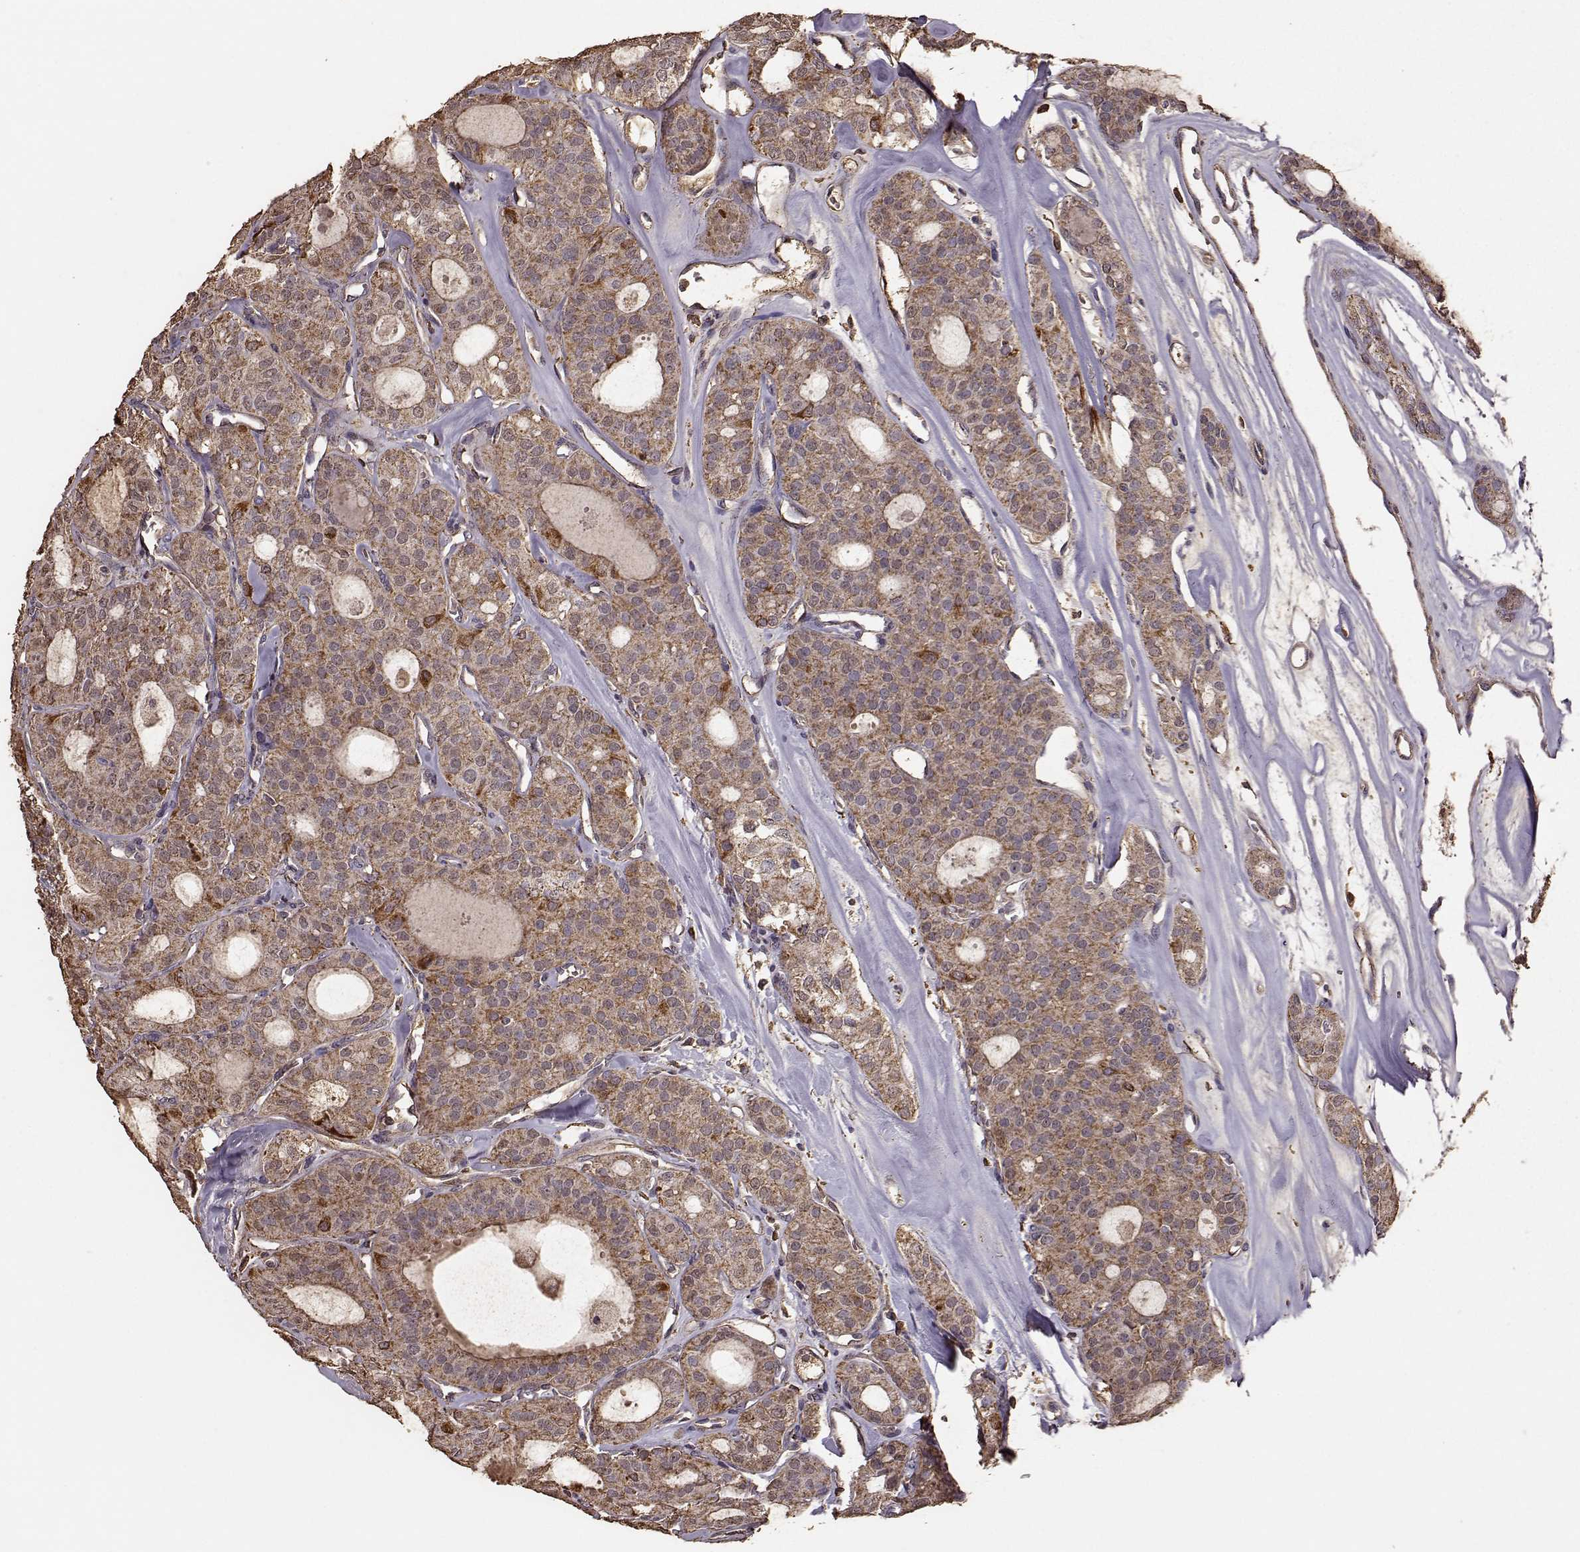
{"staining": {"intensity": "moderate", "quantity": ">75%", "location": "cytoplasmic/membranous"}, "tissue": "thyroid cancer", "cell_type": "Tumor cells", "image_type": "cancer", "snomed": [{"axis": "morphology", "description": "Follicular adenoma carcinoma, NOS"}, {"axis": "topography", "description": "Thyroid gland"}], "caption": "Tumor cells display medium levels of moderate cytoplasmic/membranous expression in about >75% of cells in thyroid follicular adenoma carcinoma.", "gene": "PTGES2", "patient": {"sex": "male", "age": 75}}